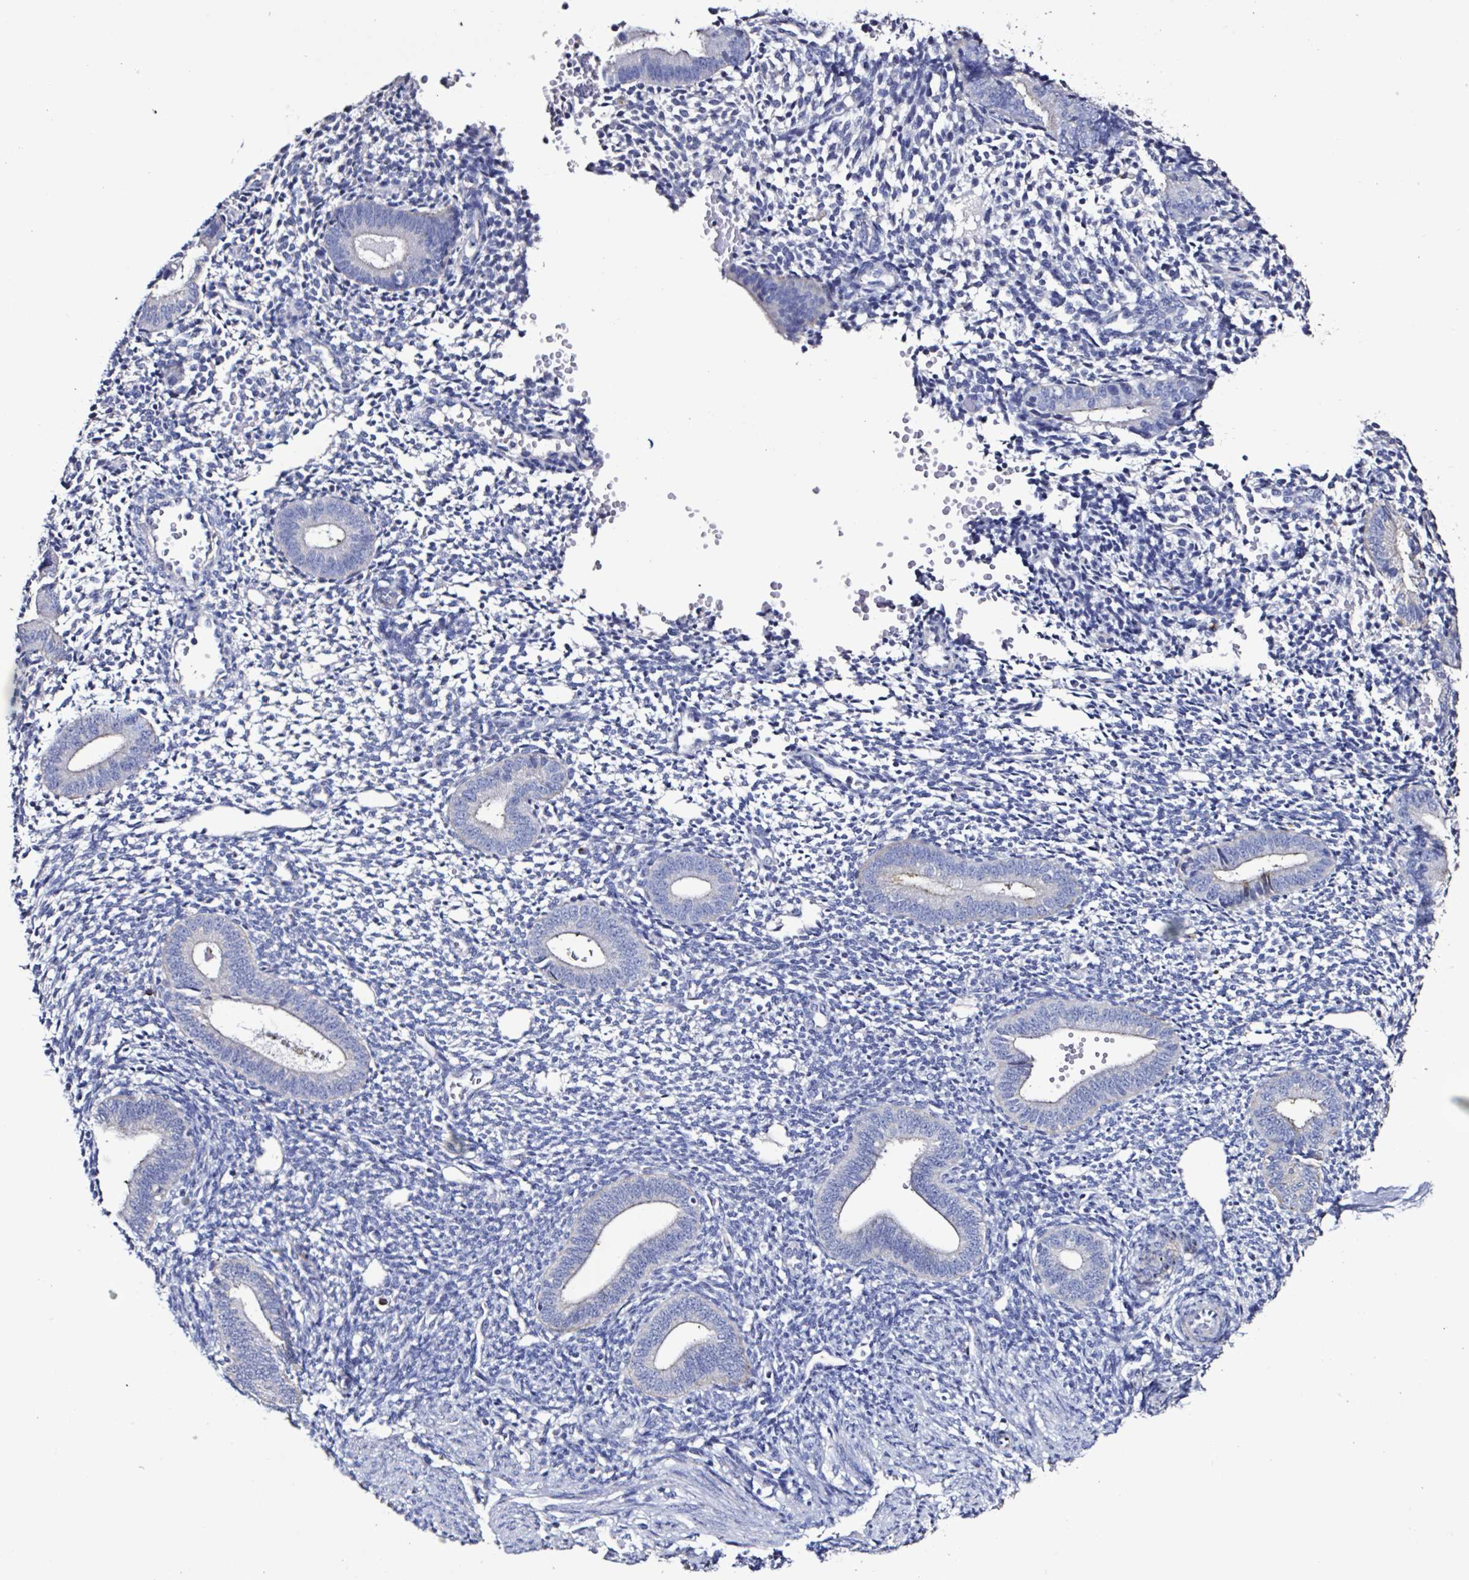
{"staining": {"intensity": "negative", "quantity": "none", "location": "none"}, "tissue": "endometrium", "cell_type": "Cells in endometrial stroma", "image_type": "normal", "snomed": [{"axis": "morphology", "description": "Normal tissue, NOS"}, {"axis": "topography", "description": "Endometrium"}], "caption": "The image demonstrates no staining of cells in endometrial stroma in benign endometrium. (DAB IHC, high magnification).", "gene": "PLA2G4E", "patient": {"sex": "female", "age": 40}}